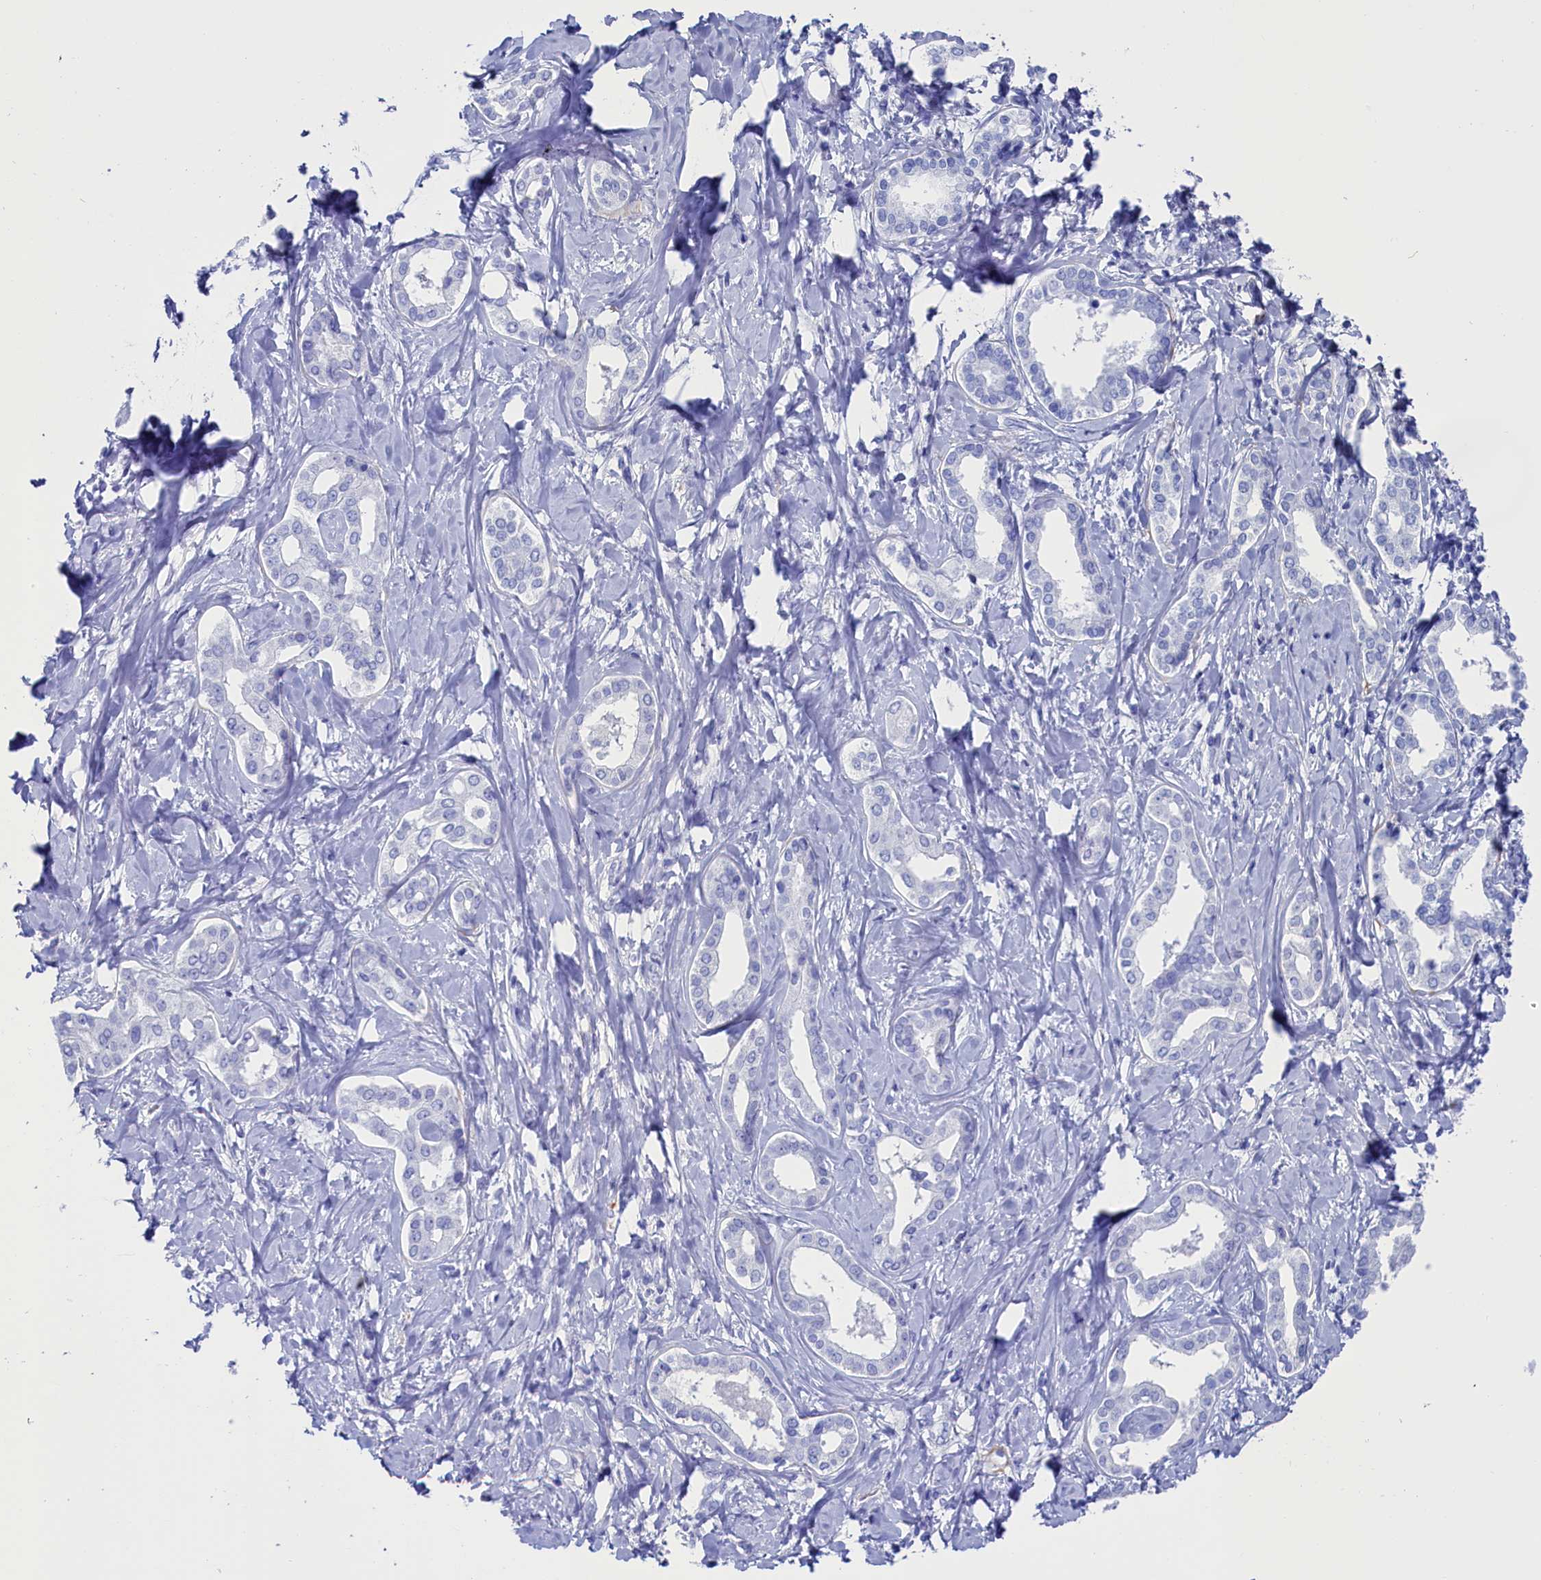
{"staining": {"intensity": "negative", "quantity": "none", "location": "none"}, "tissue": "liver cancer", "cell_type": "Tumor cells", "image_type": "cancer", "snomed": [{"axis": "morphology", "description": "Cholangiocarcinoma"}, {"axis": "topography", "description": "Liver"}], "caption": "High magnification brightfield microscopy of liver cholangiocarcinoma stained with DAB (3,3'-diaminobenzidine) (brown) and counterstained with hematoxylin (blue): tumor cells show no significant staining.", "gene": "ANKRD29", "patient": {"sex": "female", "age": 77}}